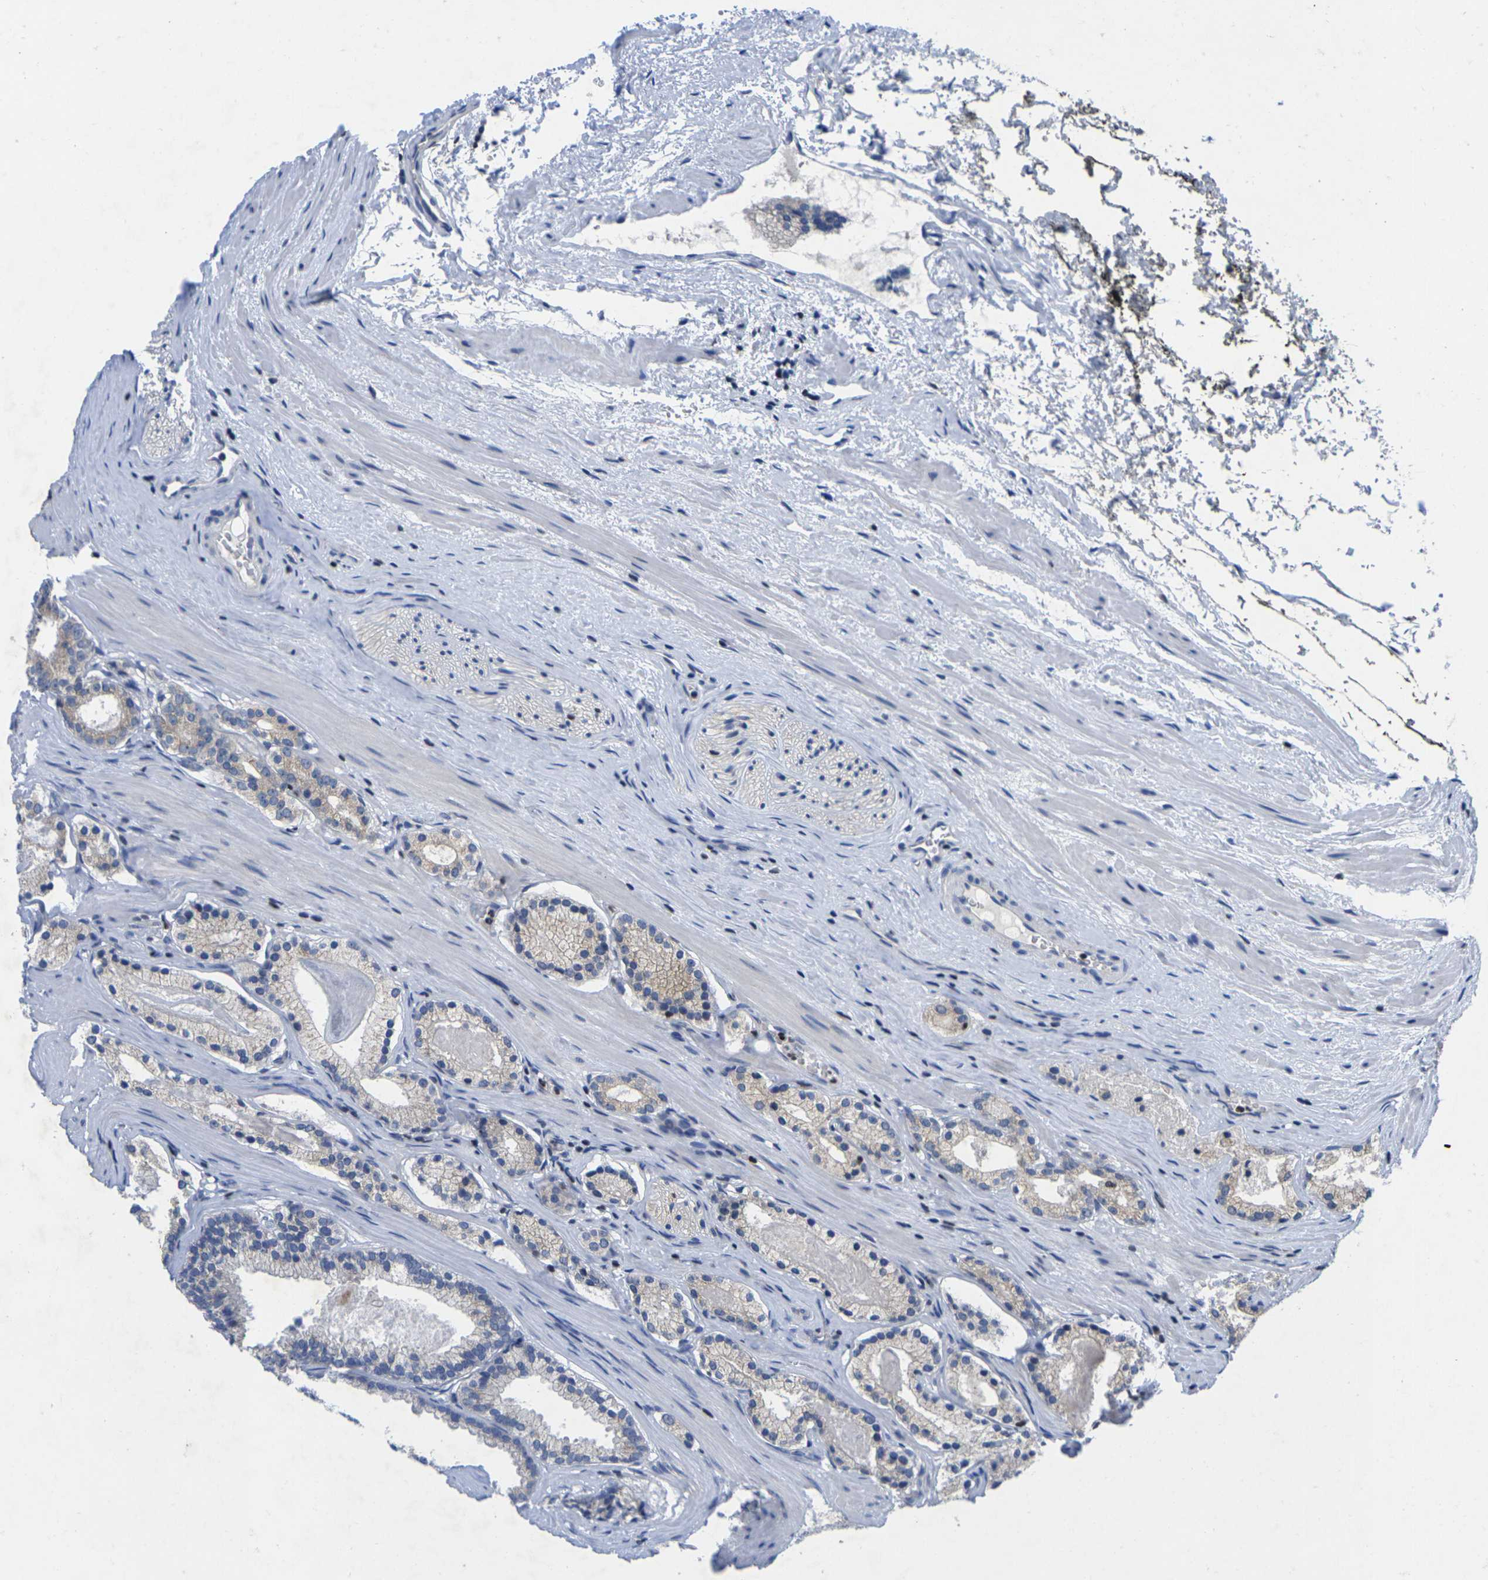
{"staining": {"intensity": "weak", "quantity": "25%-75%", "location": "cytoplasmic/membranous"}, "tissue": "prostate cancer", "cell_type": "Tumor cells", "image_type": "cancer", "snomed": [{"axis": "morphology", "description": "Adenocarcinoma, Low grade"}, {"axis": "topography", "description": "Prostate"}], "caption": "IHC staining of prostate adenocarcinoma (low-grade), which reveals low levels of weak cytoplasmic/membranous staining in approximately 25%-75% of tumor cells indicating weak cytoplasmic/membranous protein expression. The staining was performed using DAB (brown) for protein detection and nuclei were counterstained in hematoxylin (blue).", "gene": "IKZF1", "patient": {"sex": "male", "age": 59}}